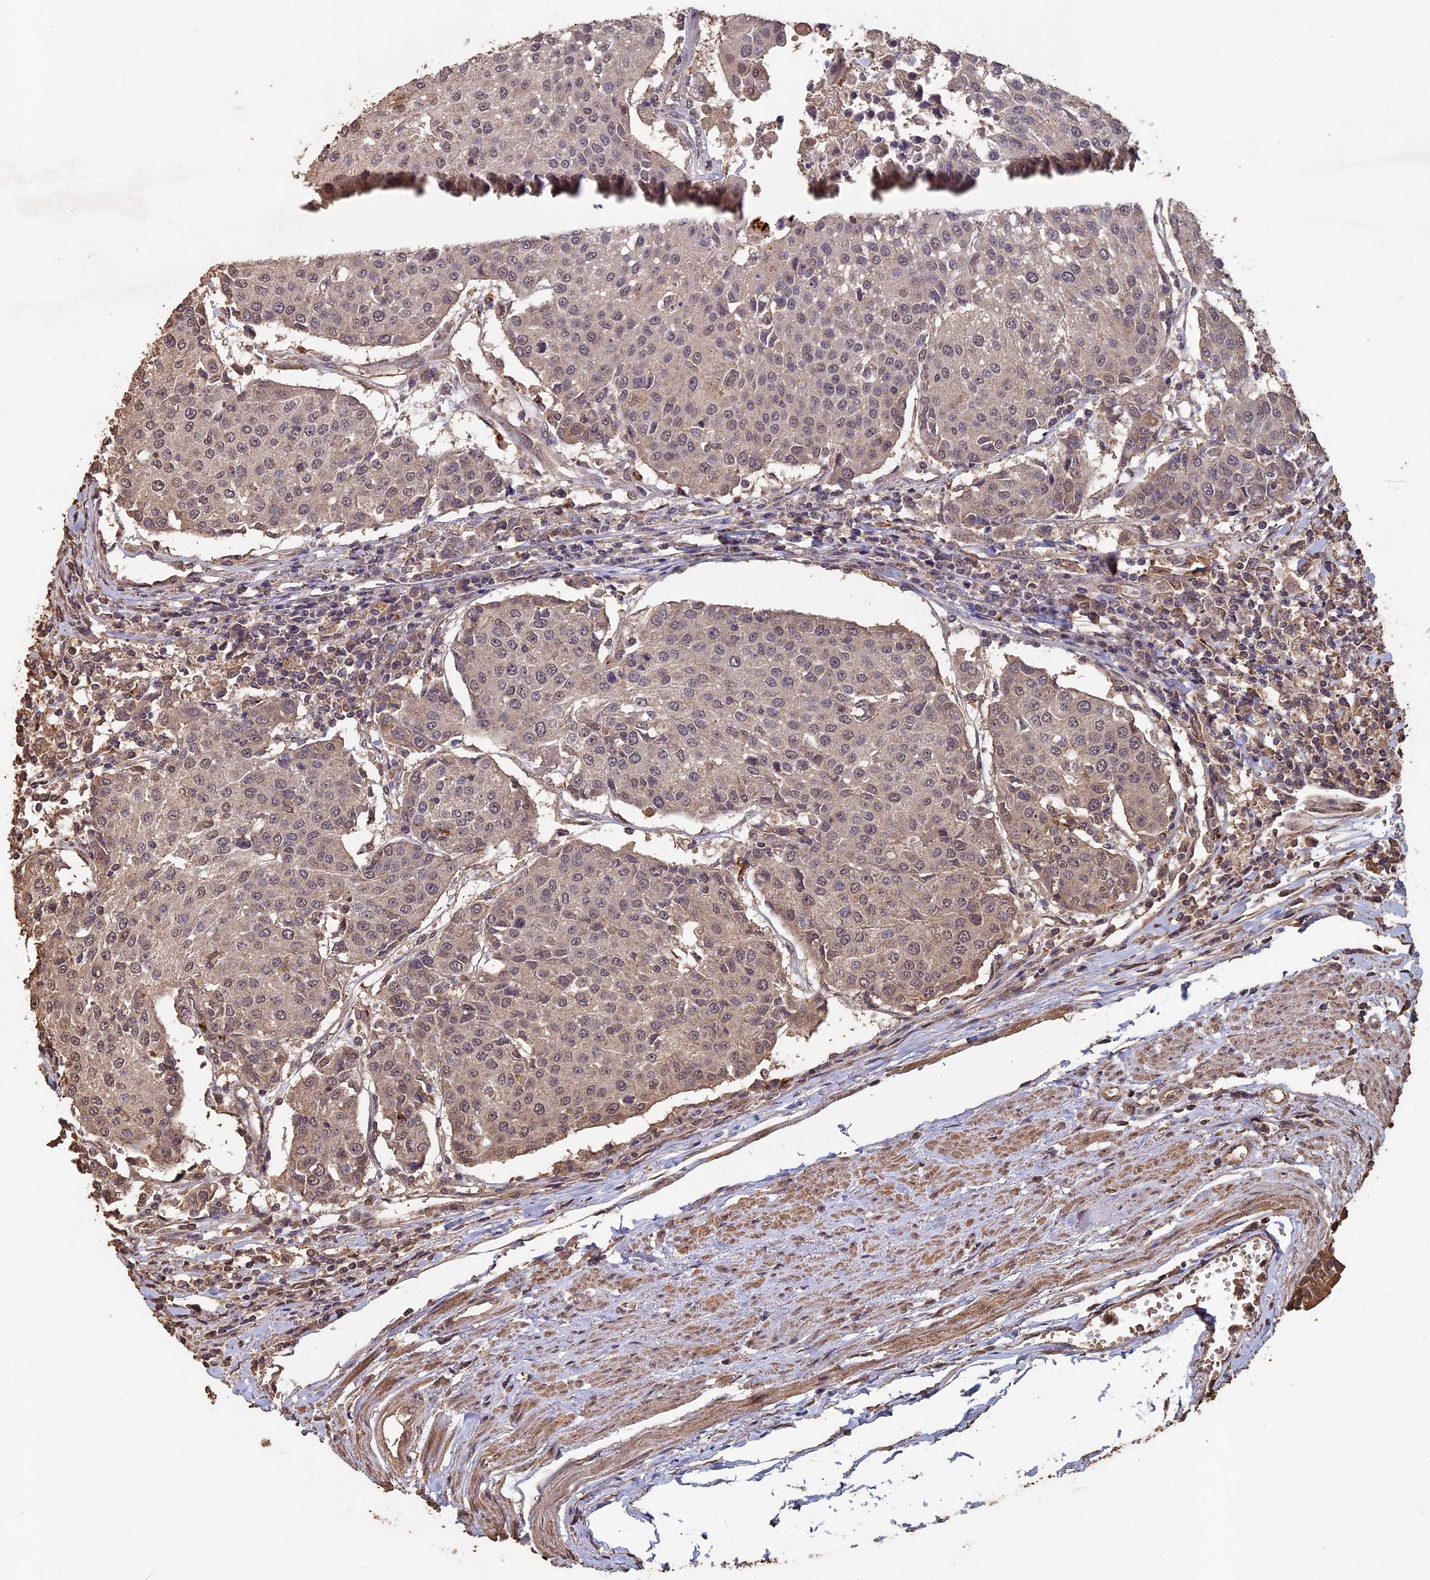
{"staining": {"intensity": "weak", "quantity": "<25%", "location": "nuclear"}, "tissue": "urothelial cancer", "cell_type": "Tumor cells", "image_type": "cancer", "snomed": [{"axis": "morphology", "description": "Urothelial carcinoma, High grade"}, {"axis": "topography", "description": "Urinary bladder"}], "caption": "DAB immunohistochemical staining of urothelial cancer exhibits no significant positivity in tumor cells.", "gene": "HUNK", "patient": {"sex": "female", "age": 85}}